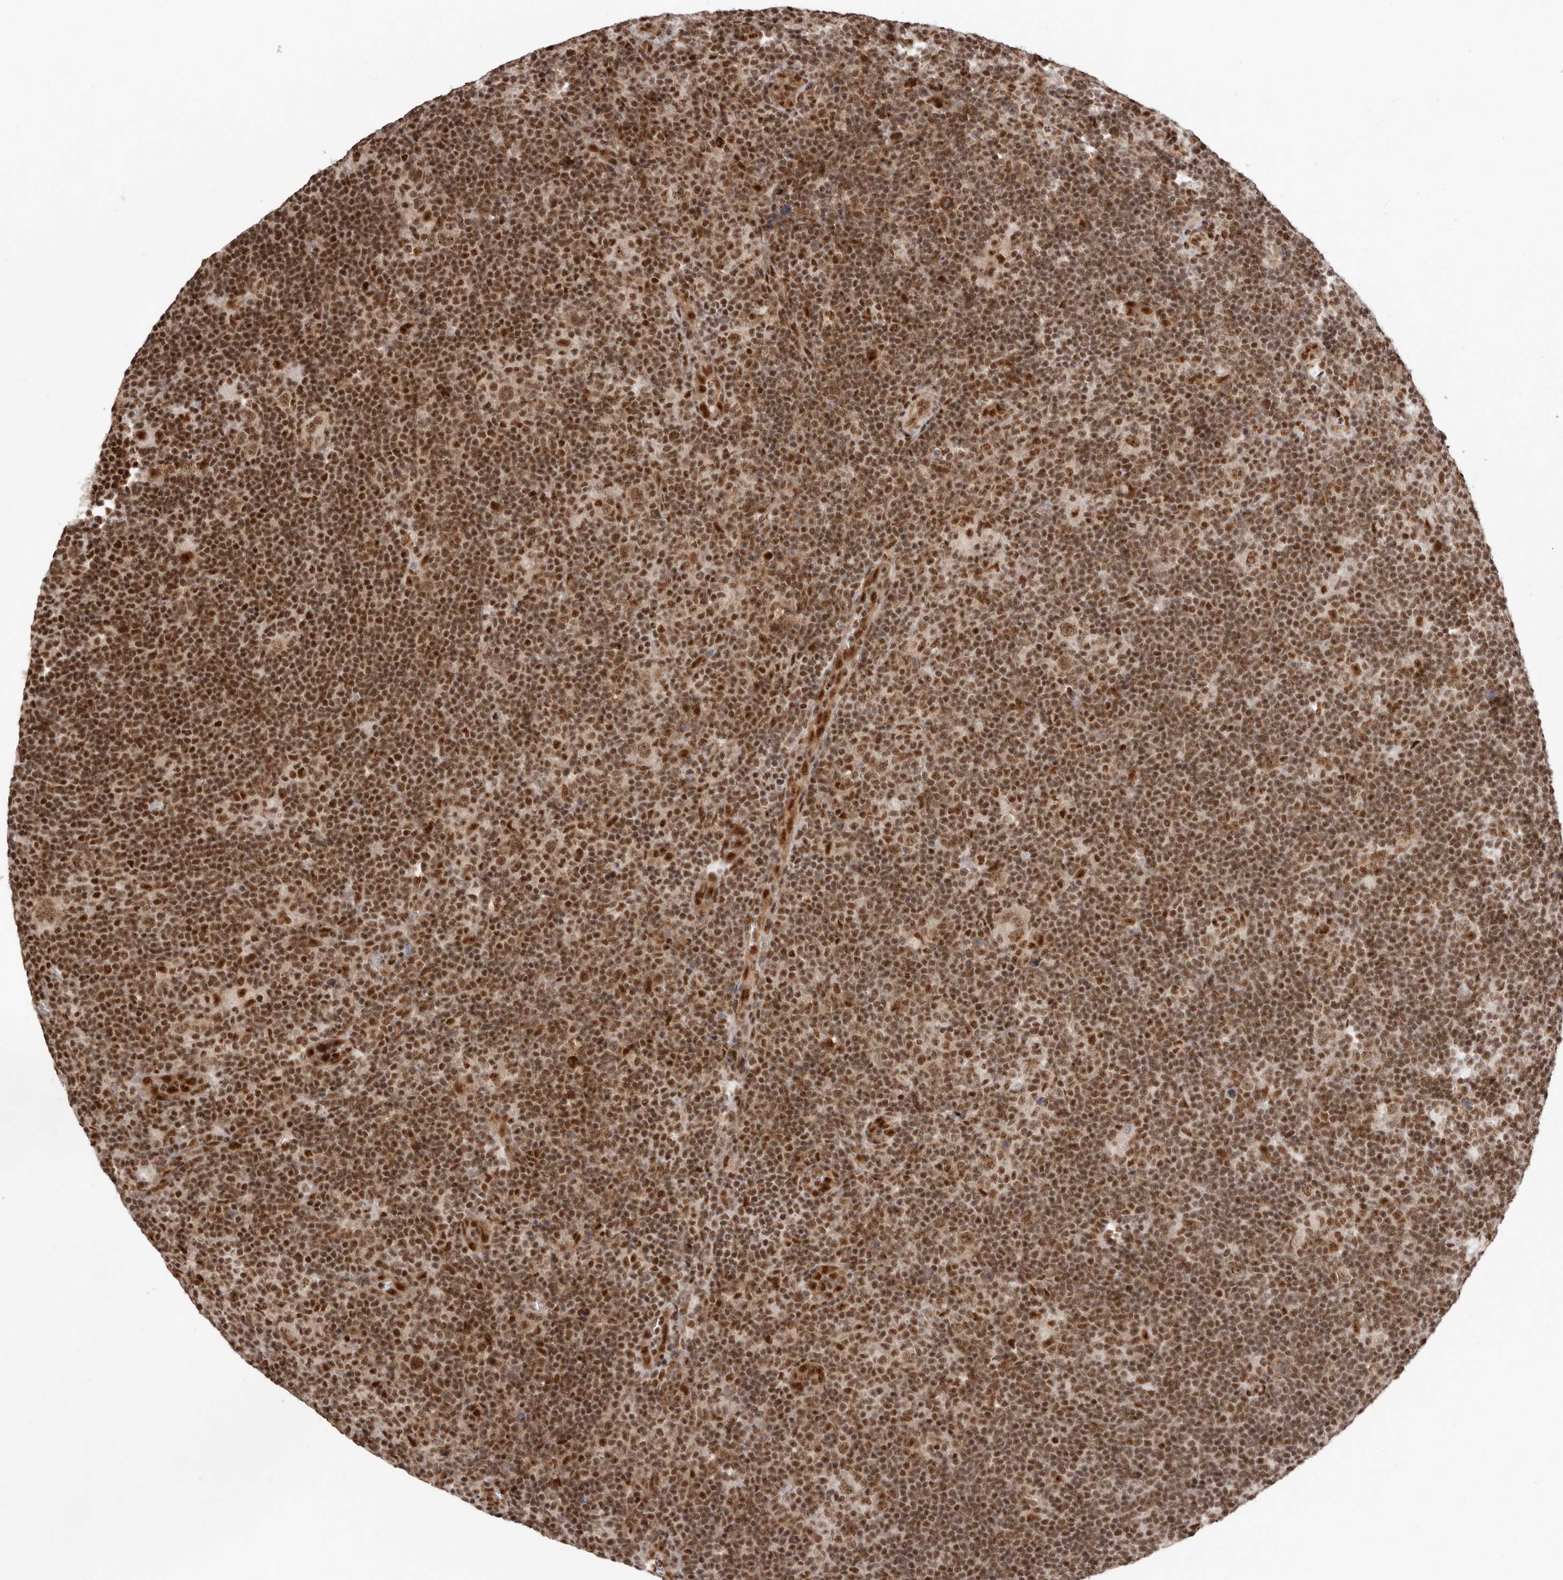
{"staining": {"intensity": "moderate", "quantity": ">75%", "location": "nuclear"}, "tissue": "lymphoma", "cell_type": "Tumor cells", "image_type": "cancer", "snomed": [{"axis": "morphology", "description": "Hodgkin's disease, NOS"}, {"axis": "topography", "description": "Lymph node"}], "caption": "Moderate nuclear positivity for a protein is present in approximately >75% of tumor cells of lymphoma using IHC.", "gene": "CHTOP", "patient": {"sex": "female", "age": 57}}